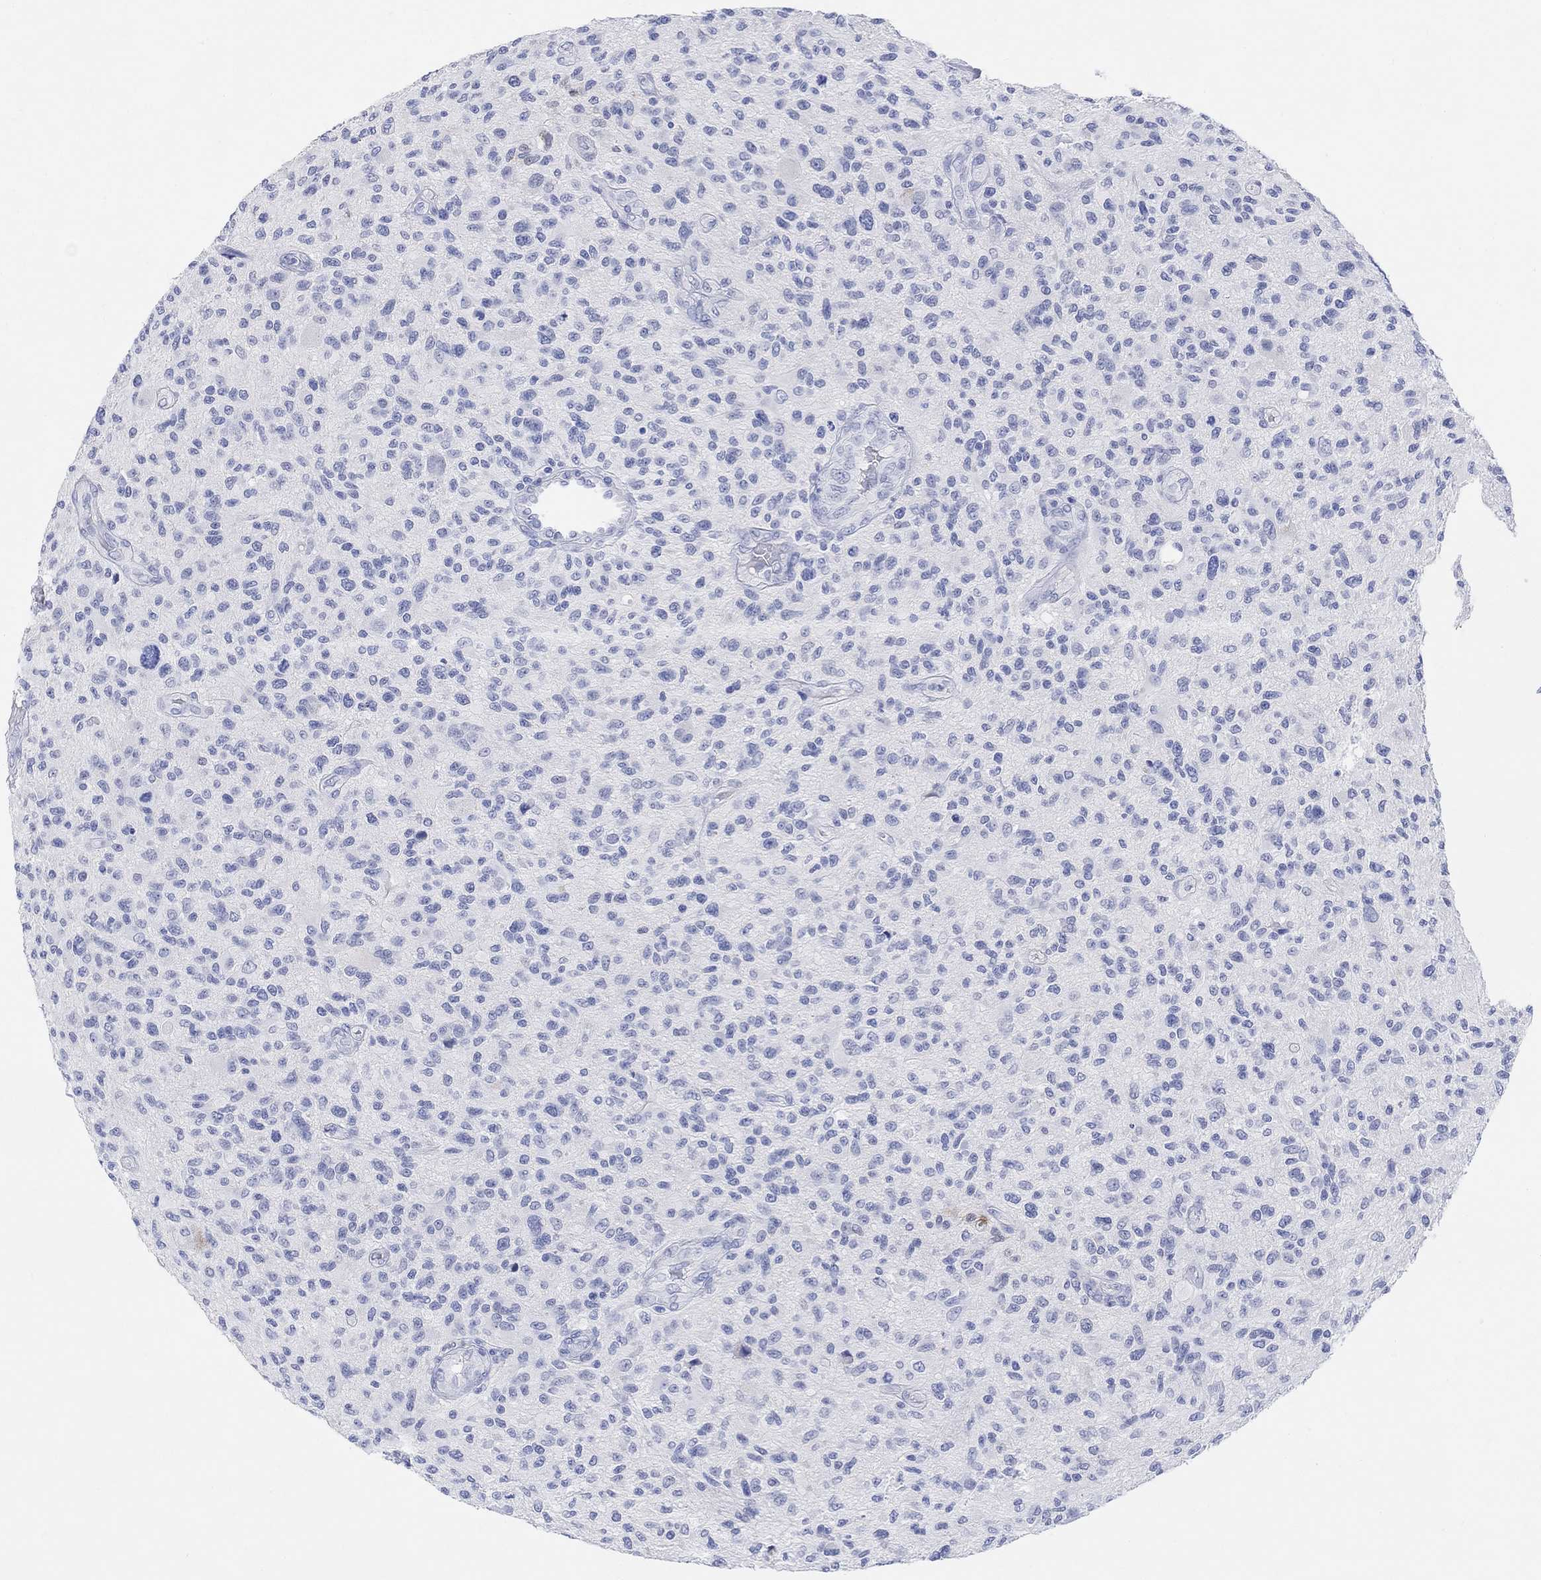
{"staining": {"intensity": "negative", "quantity": "none", "location": "none"}, "tissue": "glioma", "cell_type": "Tumor cells", "image_type": "cancer", "snomed": [{"axis": "morphology", "description": "Glioma, malignant, High grade"}, {"axis": "topography", "description": "Brain"}], "caption": "This is a photomicrograph of immunohistochemistry (IHC) staining of glioma, which shows no positivity in tumor cells.", "gene": "TYR", "patient": {"sex": "male", "age": 47}}